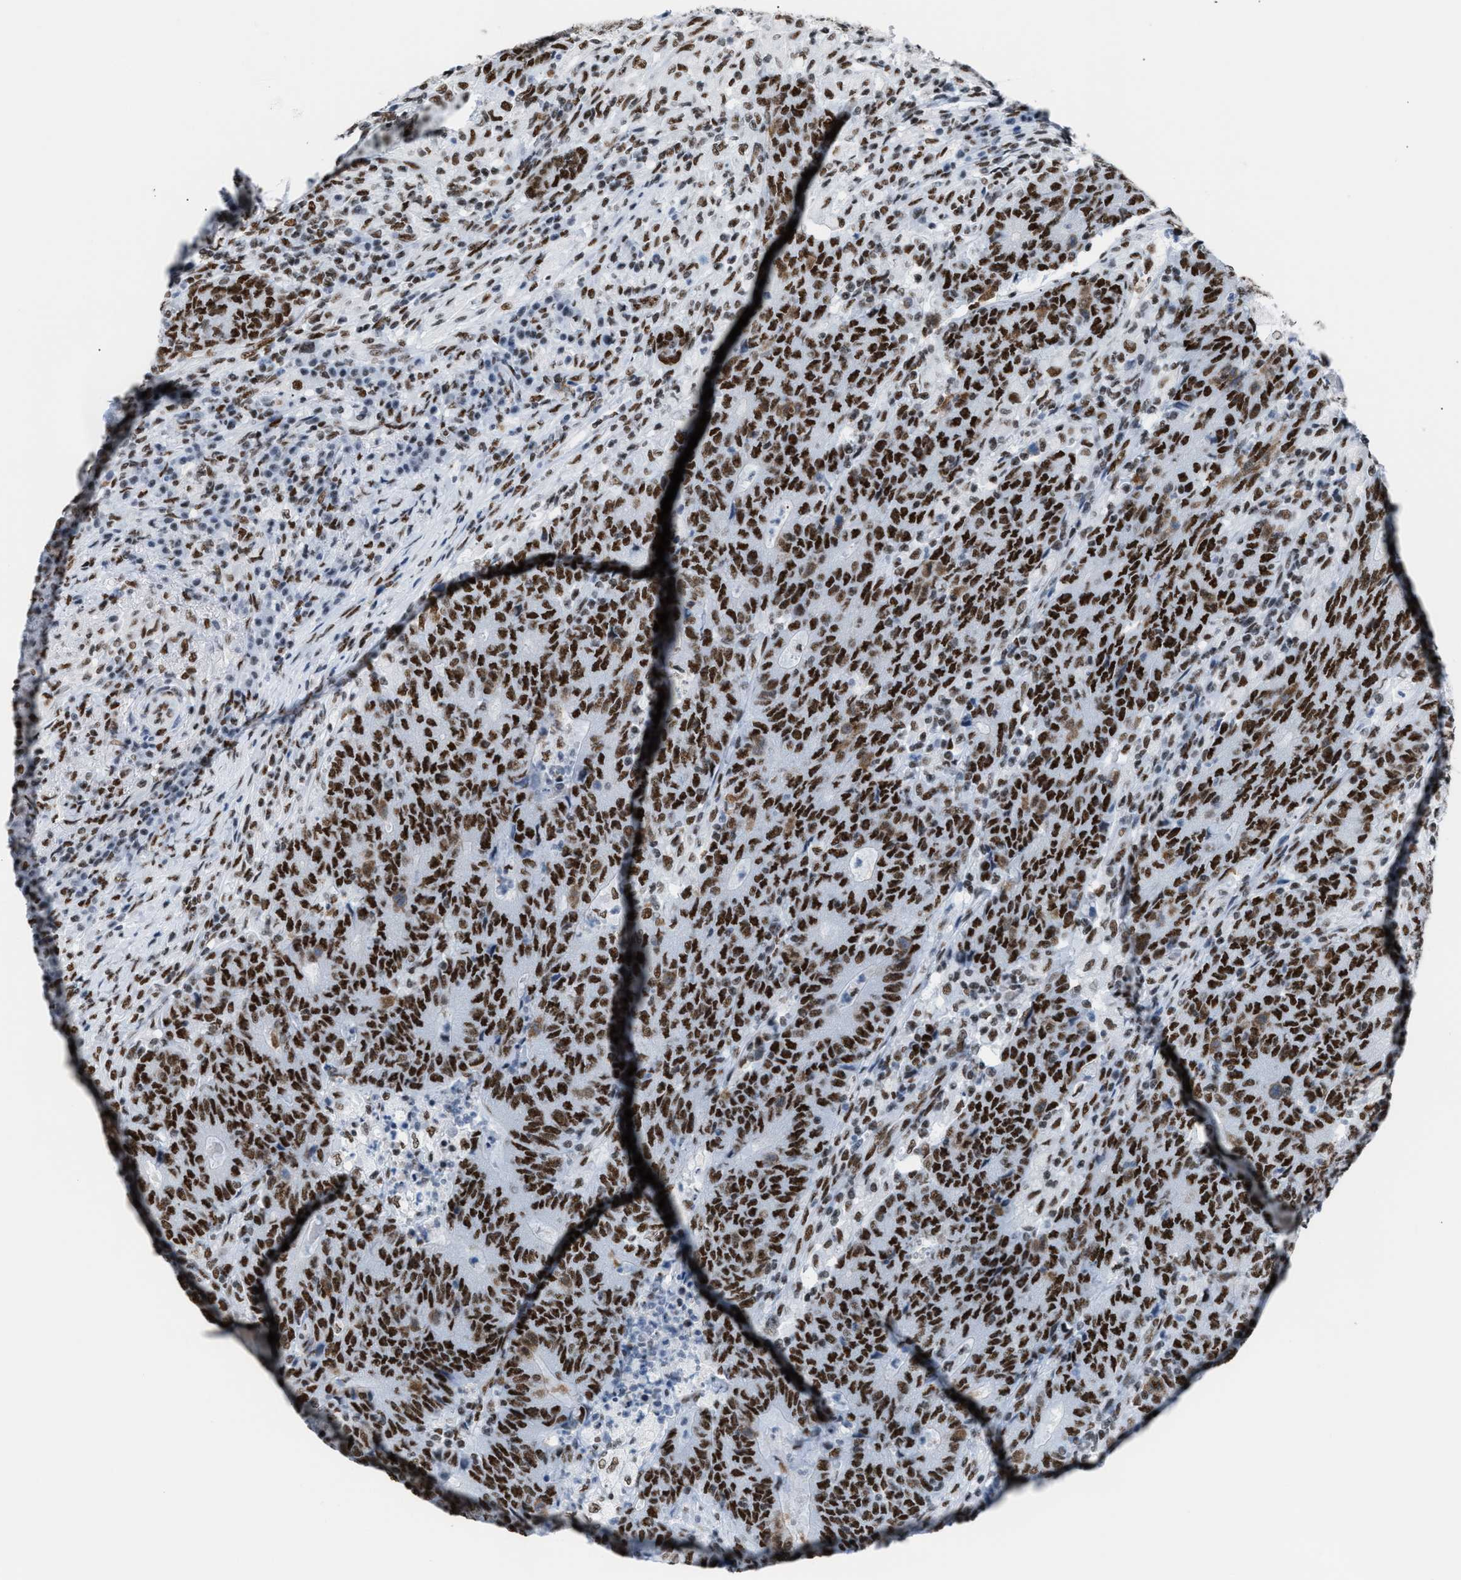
{"staining": {"intensity": "strong", "quantity": ">75%", "location": "nuclear"}, "tissue": "colorectal cancer", "cell_type": "Tumor cells", "image_type": "cancer", "snomed": [{"axis": "morphology", "description": "Normal tissue, NOS"}, {"axis": "morphology", "description": "Adenocarcinoma, NOS"}, {"axis": "topography", "description": "Colon"}], "caption": "Colorectal adenocarcinoma stained for a protein (brown) reveals strong nuclear positive expression in about >75% of tumor cells.", "gene": "CCAR2", "patient": {"sex": "female", "age": 75}}